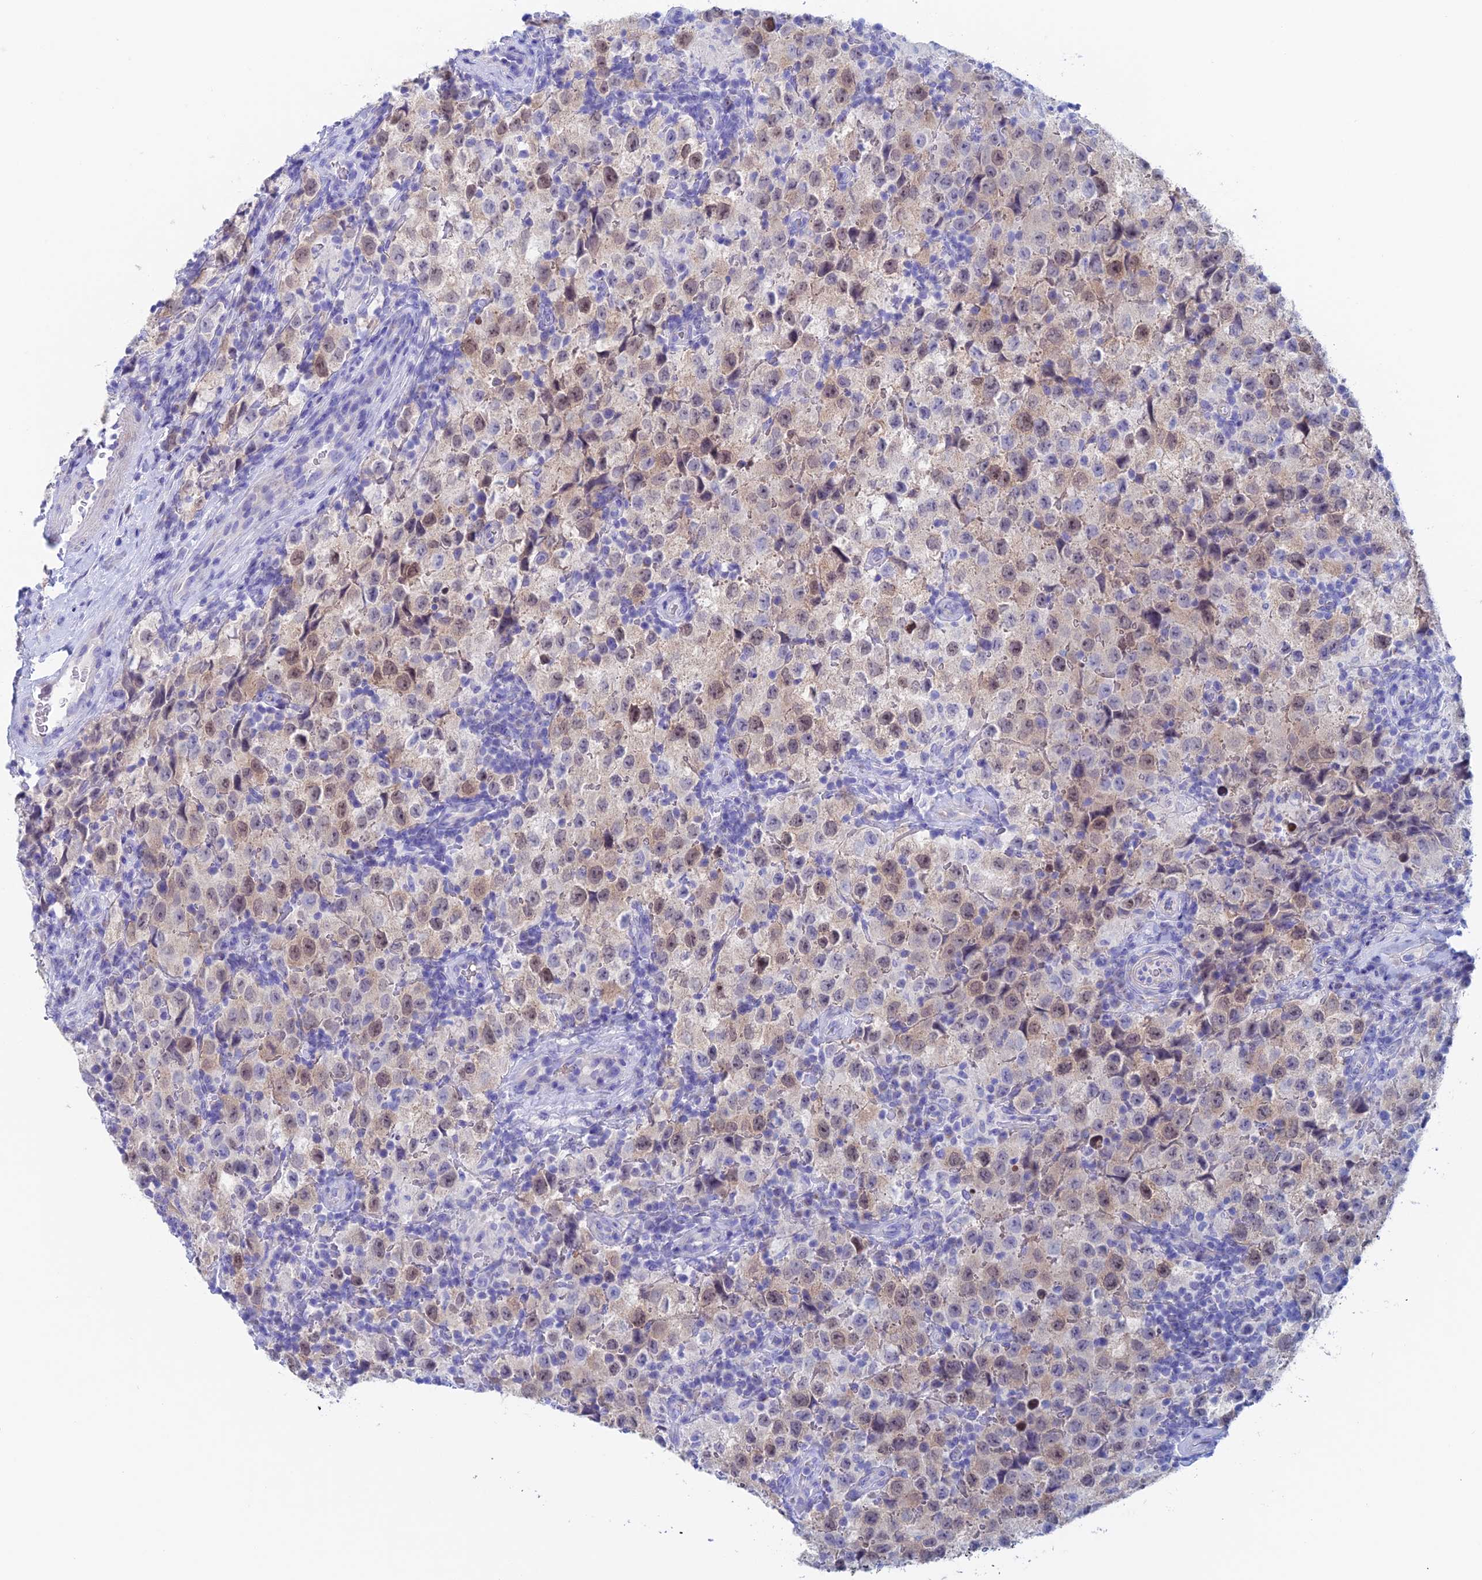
{"staining": {"intensity": "weak", "quantity": ">75%", "location": "nuclear"}, "tissue": "testis cancer", "cell_type": "Tumor cells", "image_type": "cancer", "snomed": [{"axis": "morphology", "description": "Seminoma, NOS"}, {"axis": "morphology", "description": "Carcinoma, Embryonal, NOS"}, {"axis": "topography", "description": "Testis"}], "caption": "An immunohistochemistry (IHC) photomicrograph of tumor tissue is shown. Protein staining in brown labels weak nuclear positivity in seminoma (testis) within tumor cells.", "gene": "PSMC3IP", "patient": {"sex": "male", "age": 41}}